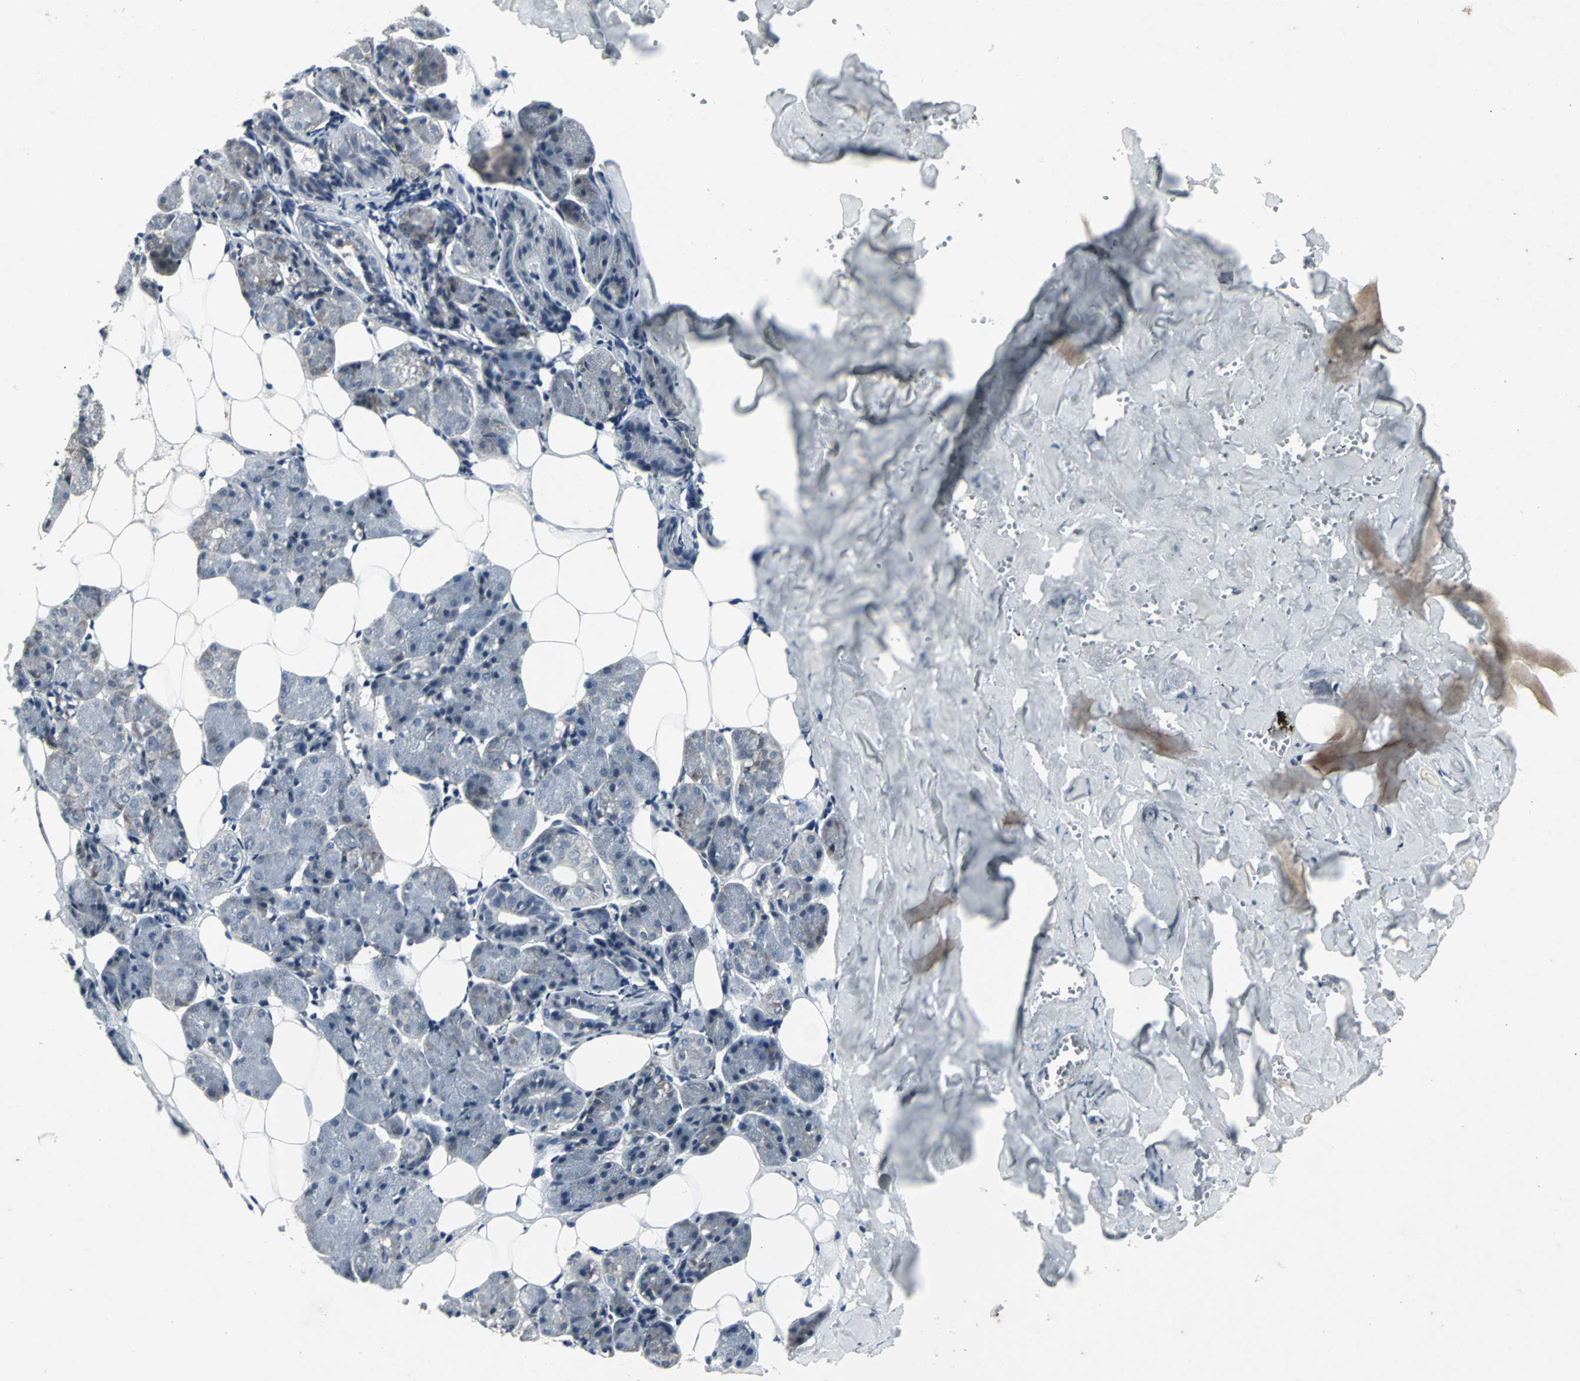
{"staining": {"intensity": "weak", "quantity": "25%-75%", "location": "cytoplasmic/membranous"}, "tissue": "salivary gland", "cell_type": "Glandular cells", "image_type": "normal", "snomed": [{"axis": "morphology", "description": "Normal tissue, NOS"}, {"axis": "morphology", "description": "Adenoma, NOS"}, {"axis": "topography", "description": "Salivary gland"}], "caption": "DAB immunohistochemical staining of benign human salivary gland exhibits weak cytoplasmic/membranous protein expression in approximately 25%-75% of glandular cells. The staining was performed using DAB (3,3'-diaminobenzidine), with brown indicating positive protein expression. Nuclei are stained blue with hematoxylin.", "gene": "BMP4", "patient": {"sex": "female", "age": 32}}